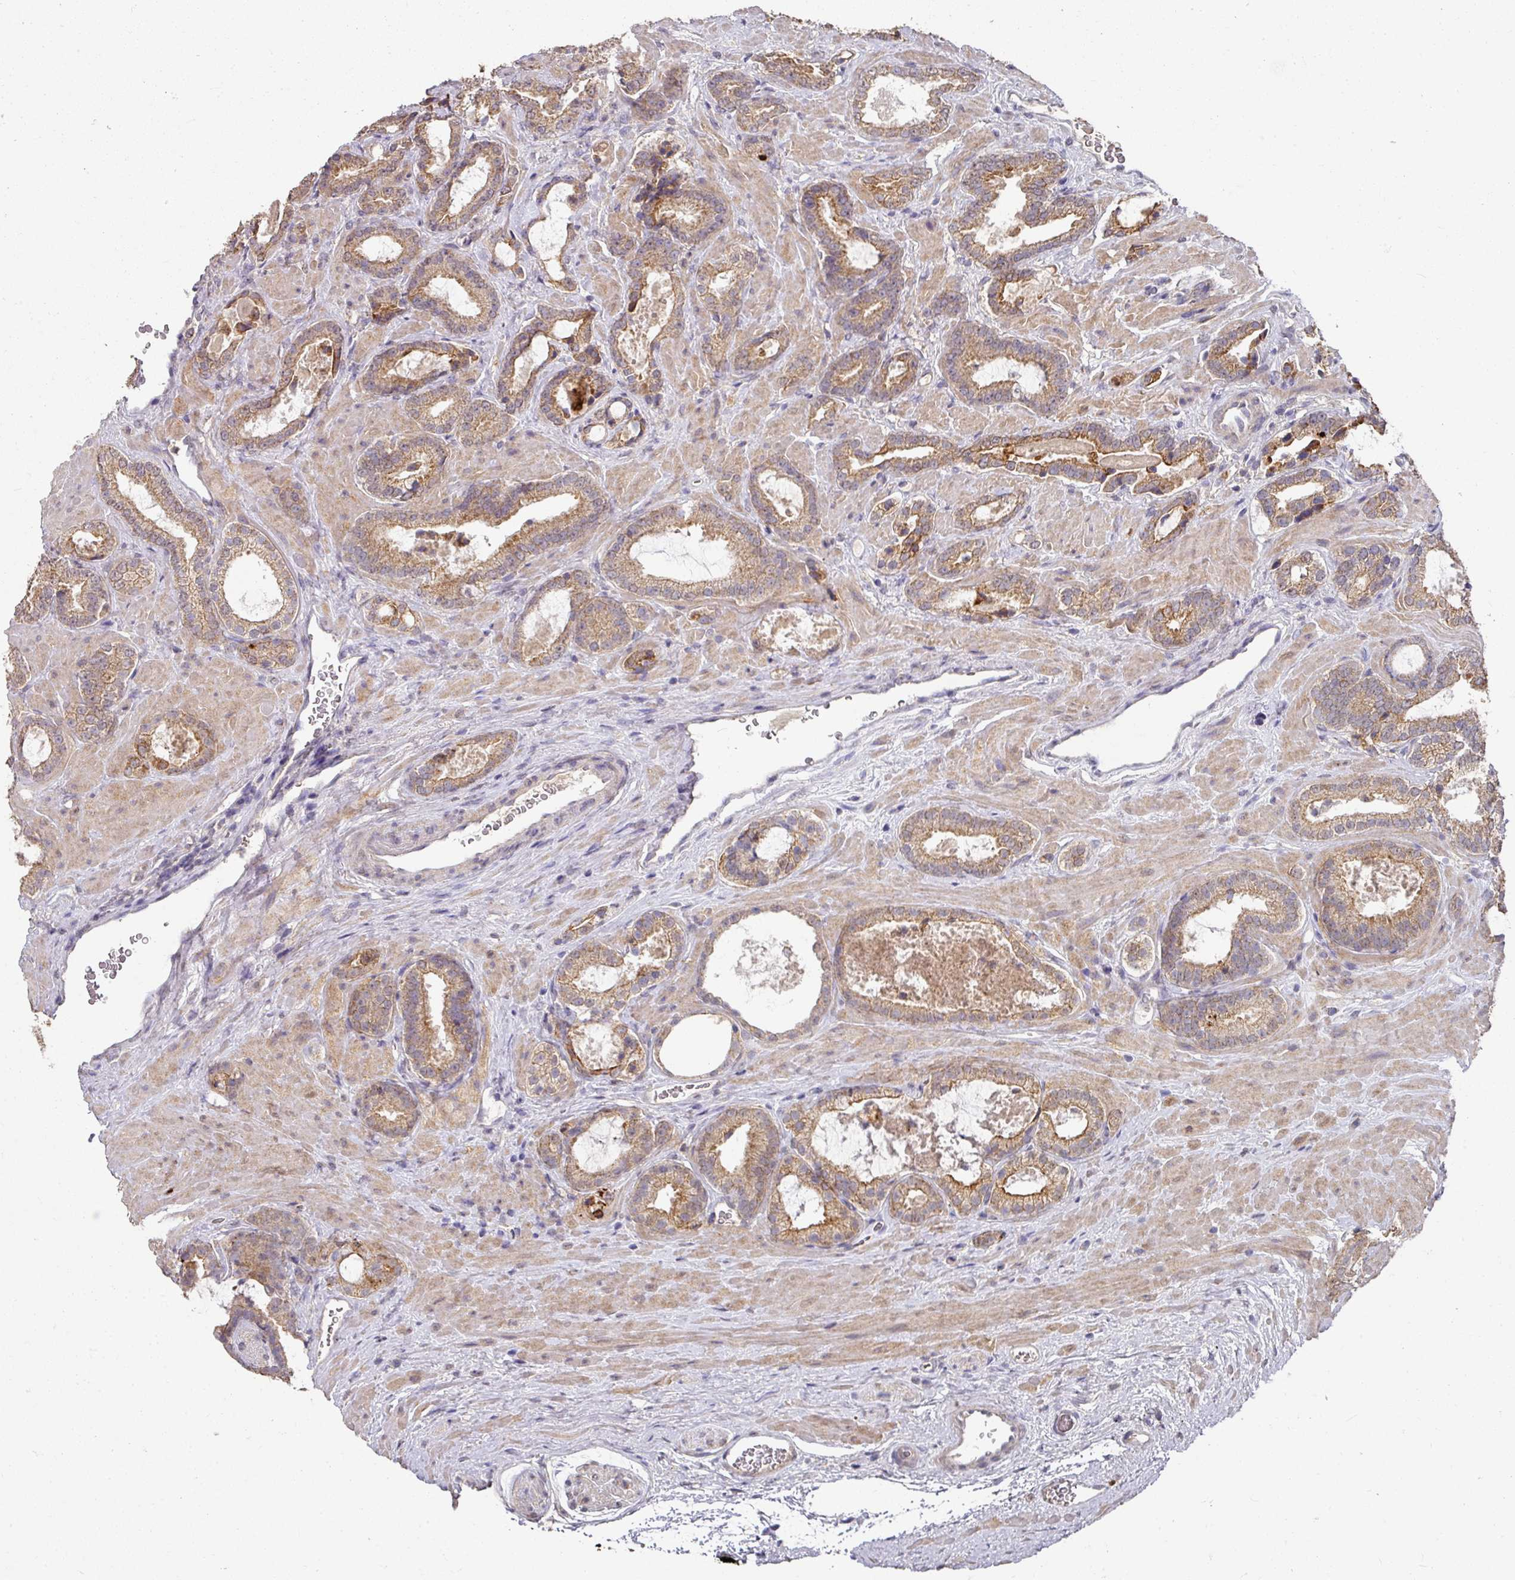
{"staining": {"intensity": "moderate", "quantity": ">75%", "location": "cytoplasmic/membranous"}, "tissue": "prostate cancer", "cell_type": "Tumor cells", "image_type": "cancer", "snomed": [{"axis": "morphology", "description": "Adenocarcinoma, Low grade"}, {"axis": "topography", "description": "Prostate"}], "caption": "Protein staining of prostate low-grade adenocarcinoma tissue shows moderate cytoplasmic/membranous expression in approximately >75% of tumor cells.", "gene": "EXTL3", "patient": {"sex": "male", "age": 62}}